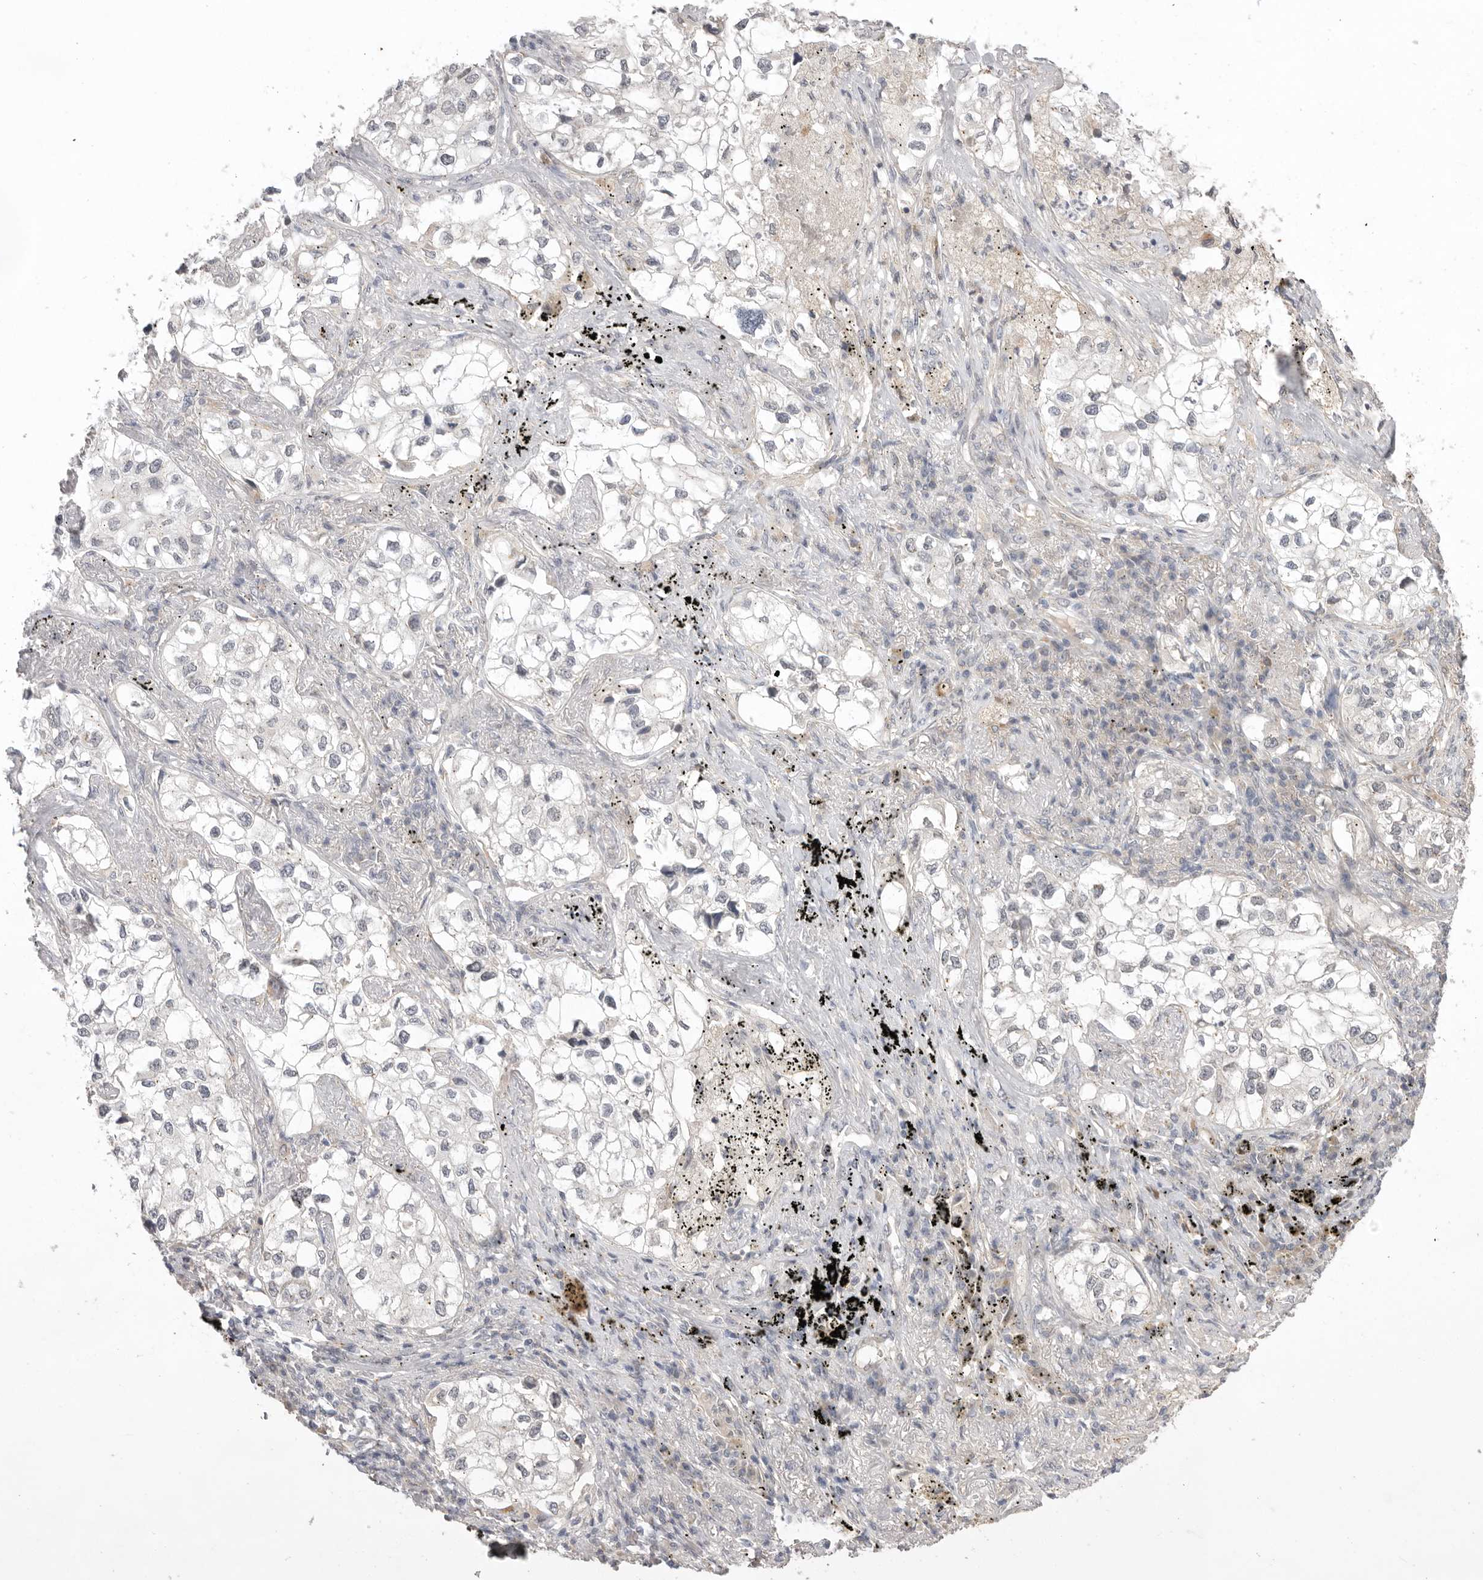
{"staining": {"intensity": "negative", "quantity": "none", "location": "none"}, "tissue": "lung cancer", "cell_type": "Tumor cells", "image_type": "cancer", "snomed": [{"axis": "morphology", "description": "Adenocarcinoma, NOS"}, {"axis": "topography", "description": "Lung"}], "caption": "Immunohistochemistry image of neoplastic tissue: human lung cancer stained with DAB (3,3'-diaminobenzidine) demonstrates no significant protein positivity in tumor cells.", "gene": "TLR3", "patient": {"sex": "male", "age": 63}}